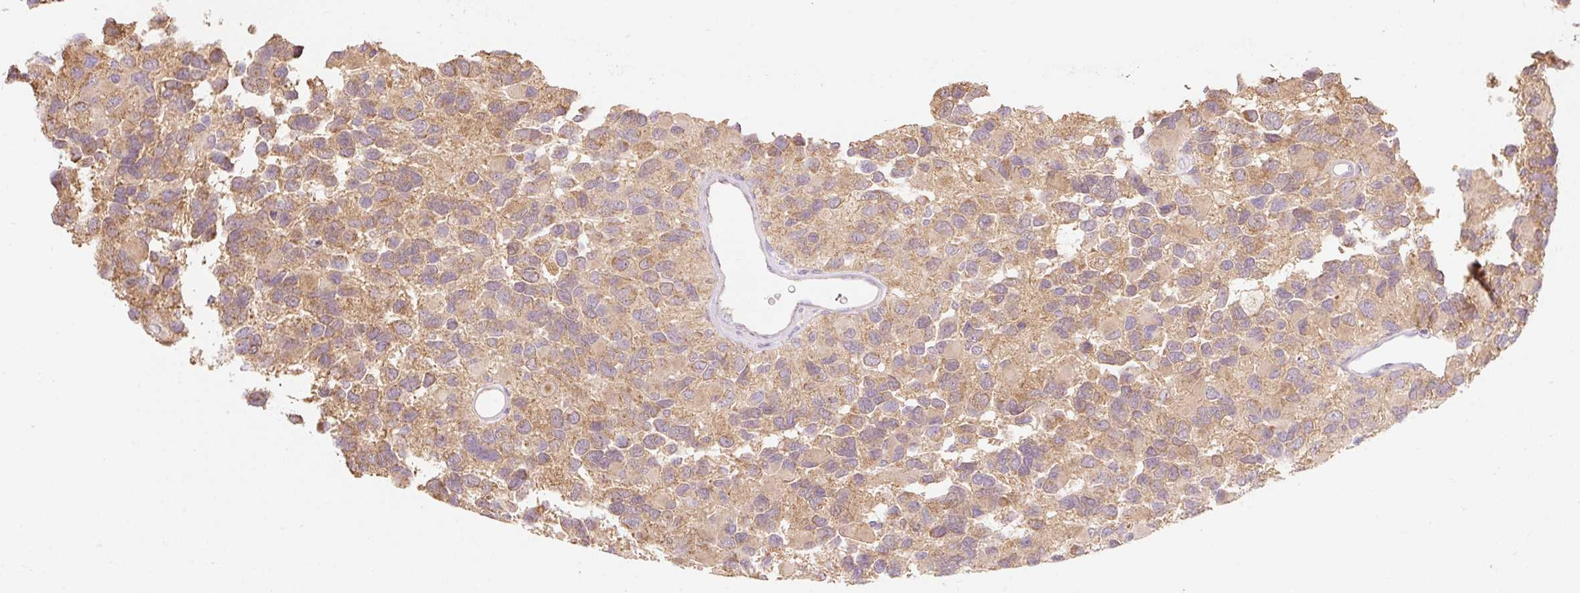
{"staining": {"intensity": "moderate", "quantity": ">75%", "location": "cytoplasmic/membranous"}, "tissue": "glioma", "cell_type": "Tumor cells", "image_type": "cancer", "snomed": [{"axis": "morphology", "description": "Glioma, malignant, High grade"}, {"axis": "topography", "description": "Brain"}], "caption": "Tumor cells reveal medium levels of moderate cytoplasmic/membranous staining in approximately >75% of cells in human glioma.", "gene": "DHX35", "patient": {"sex": "male", "age": 77}}